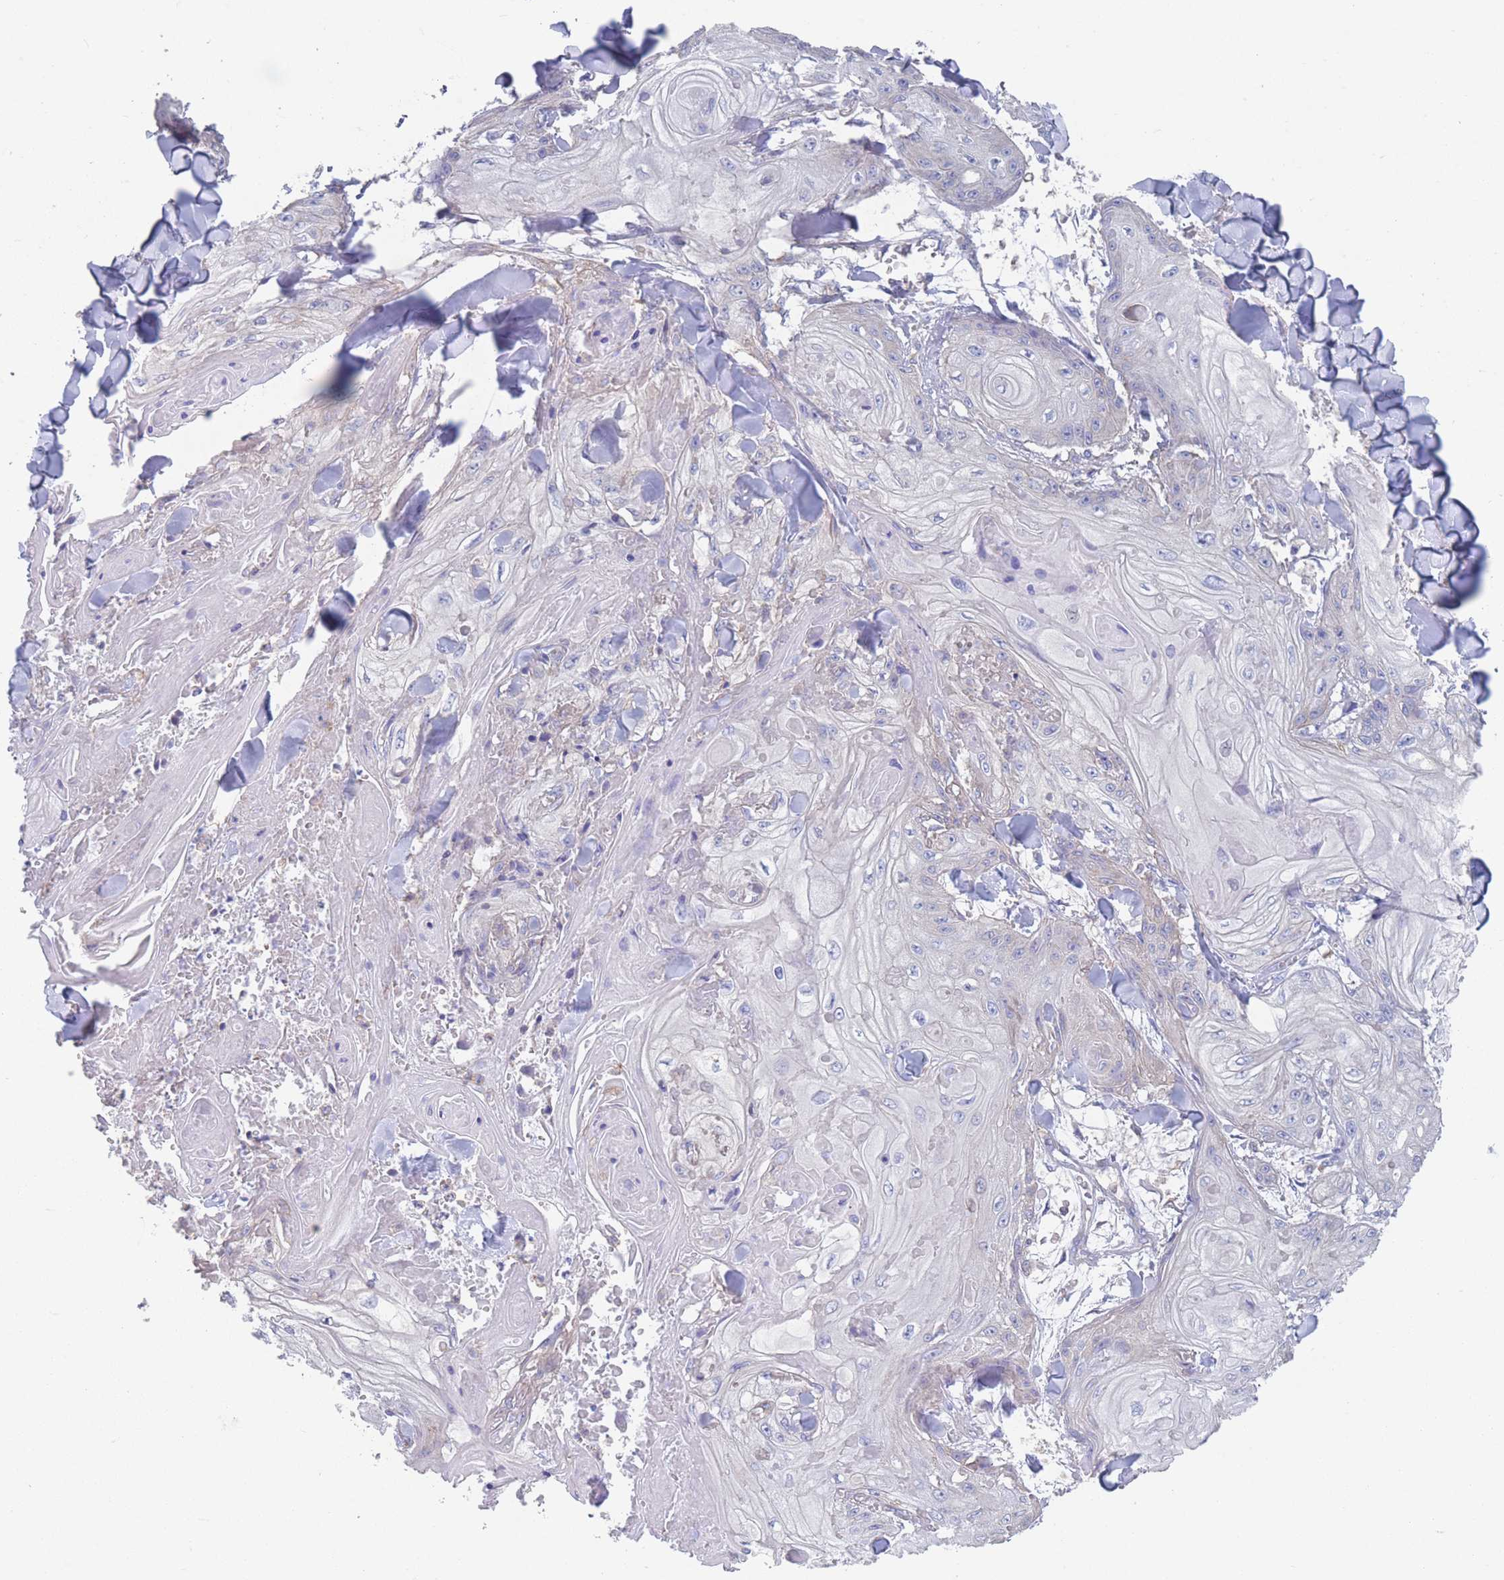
{"staining": {"intensity": "negative", "quantity": "none", "location": "none"}, "tissue": "skin cancer", "cell_type": "Tumor cells", "image_type": "cancer", "snomed": [{"axis": "morphology", "description": "Squamous cell carcinoma, NOS"}, {"axis": "topography", "description": "Skin"}], "caption": "Skin cancer (squamous cell carcinoma) stained for a protein using immunohistochemistry reveals no positivity tumor cells.", "gene": "ADH1A", "patient": {"sex": "male", "age": 74}}